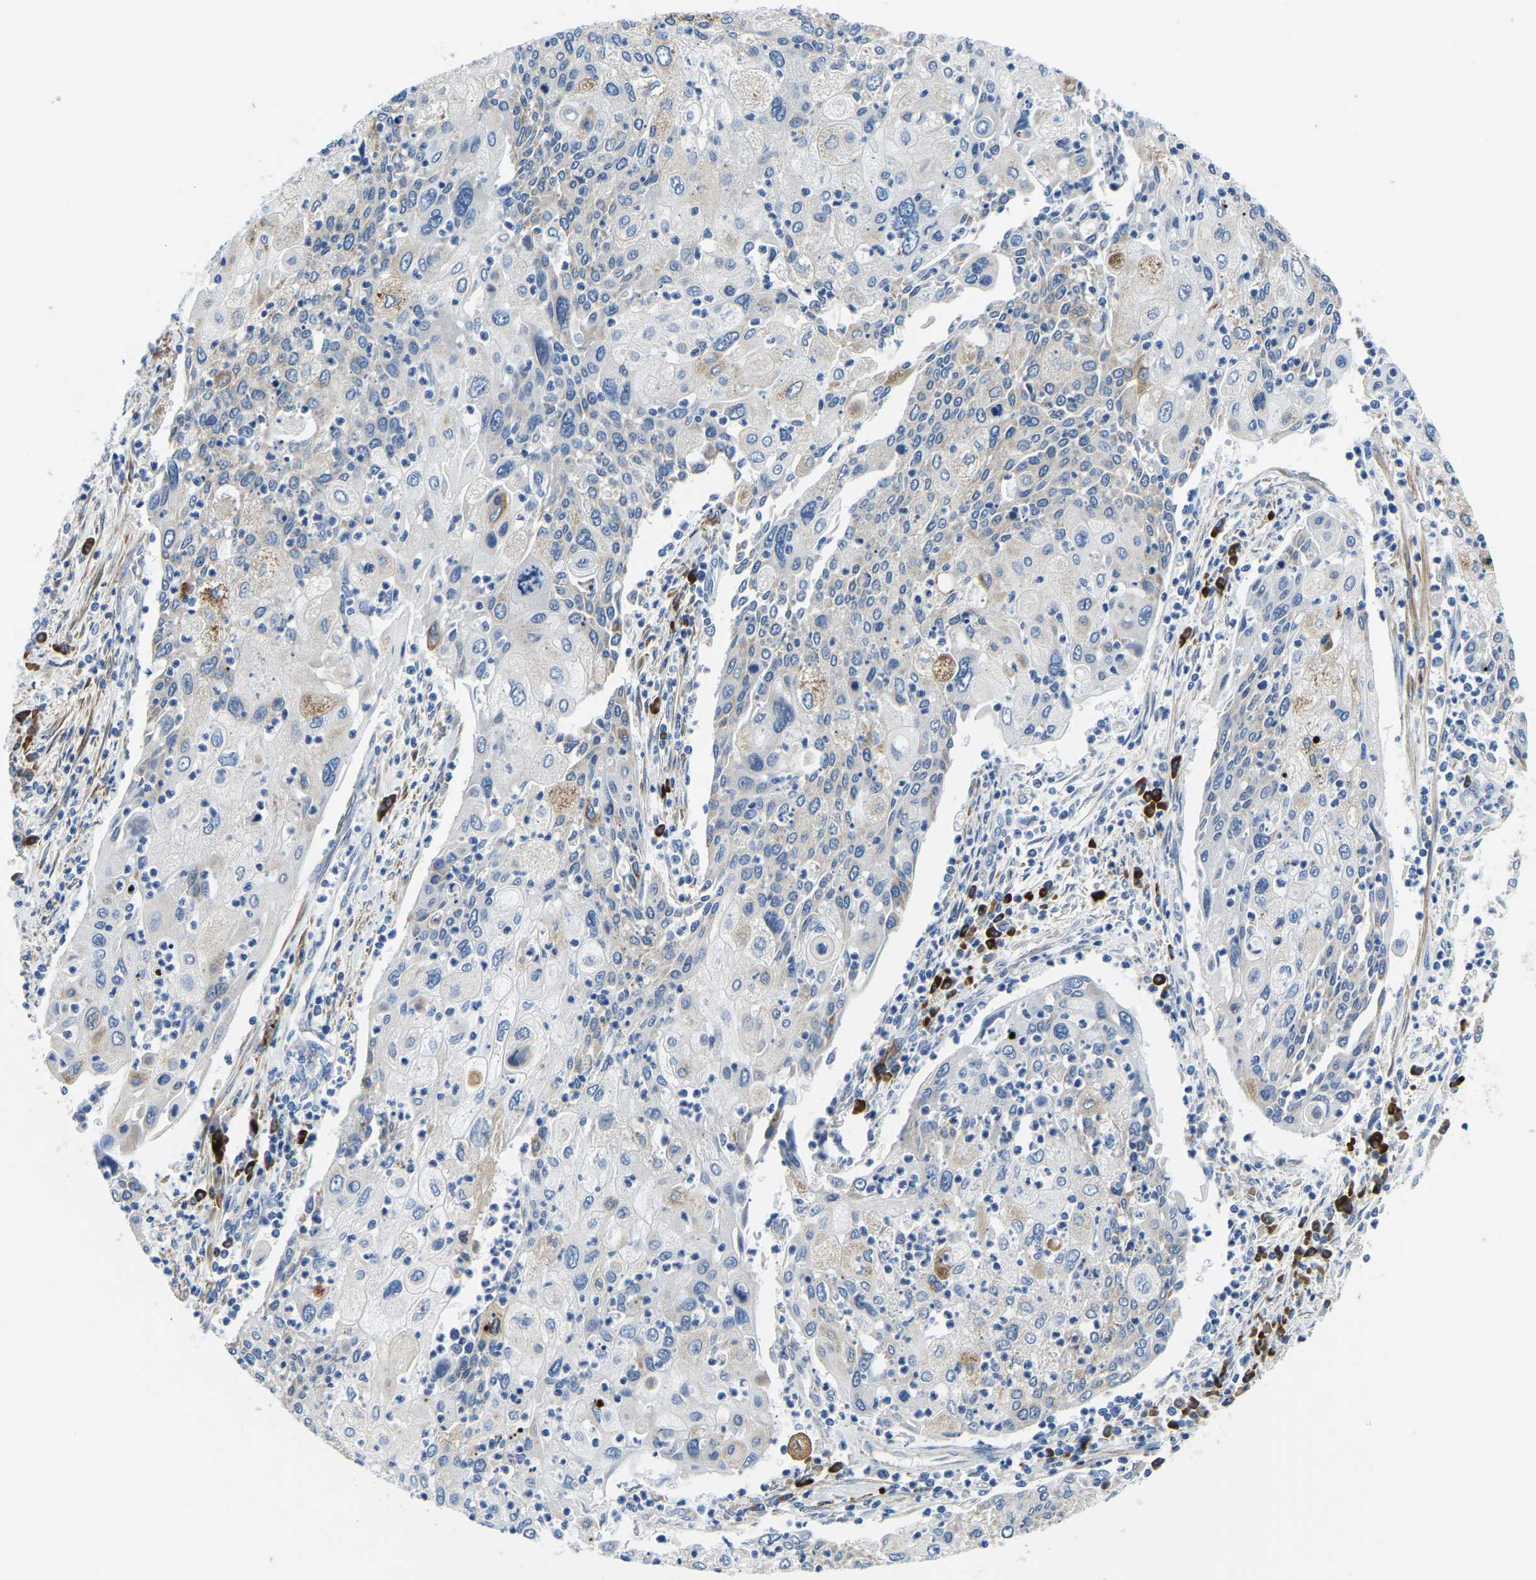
{"staining": {"intensity": "negative", "quantity": "none", "location": "none"}, "tissue": "cervical cancer", "cell_type": "Tumor cells", "image_type": "cancer", "snomed": [{"axis": "morphology", "description": "Squamous cell carcinoma, NOS"}, {"axis": "topography", "description": "Cervix"}], "caption": "A micrograph of human cervical cancer (squamous cell carcinoma) is negative for staining in tumor cells.", "gene": "LIAS", "patient": {"sex": "female", "age": 40}}